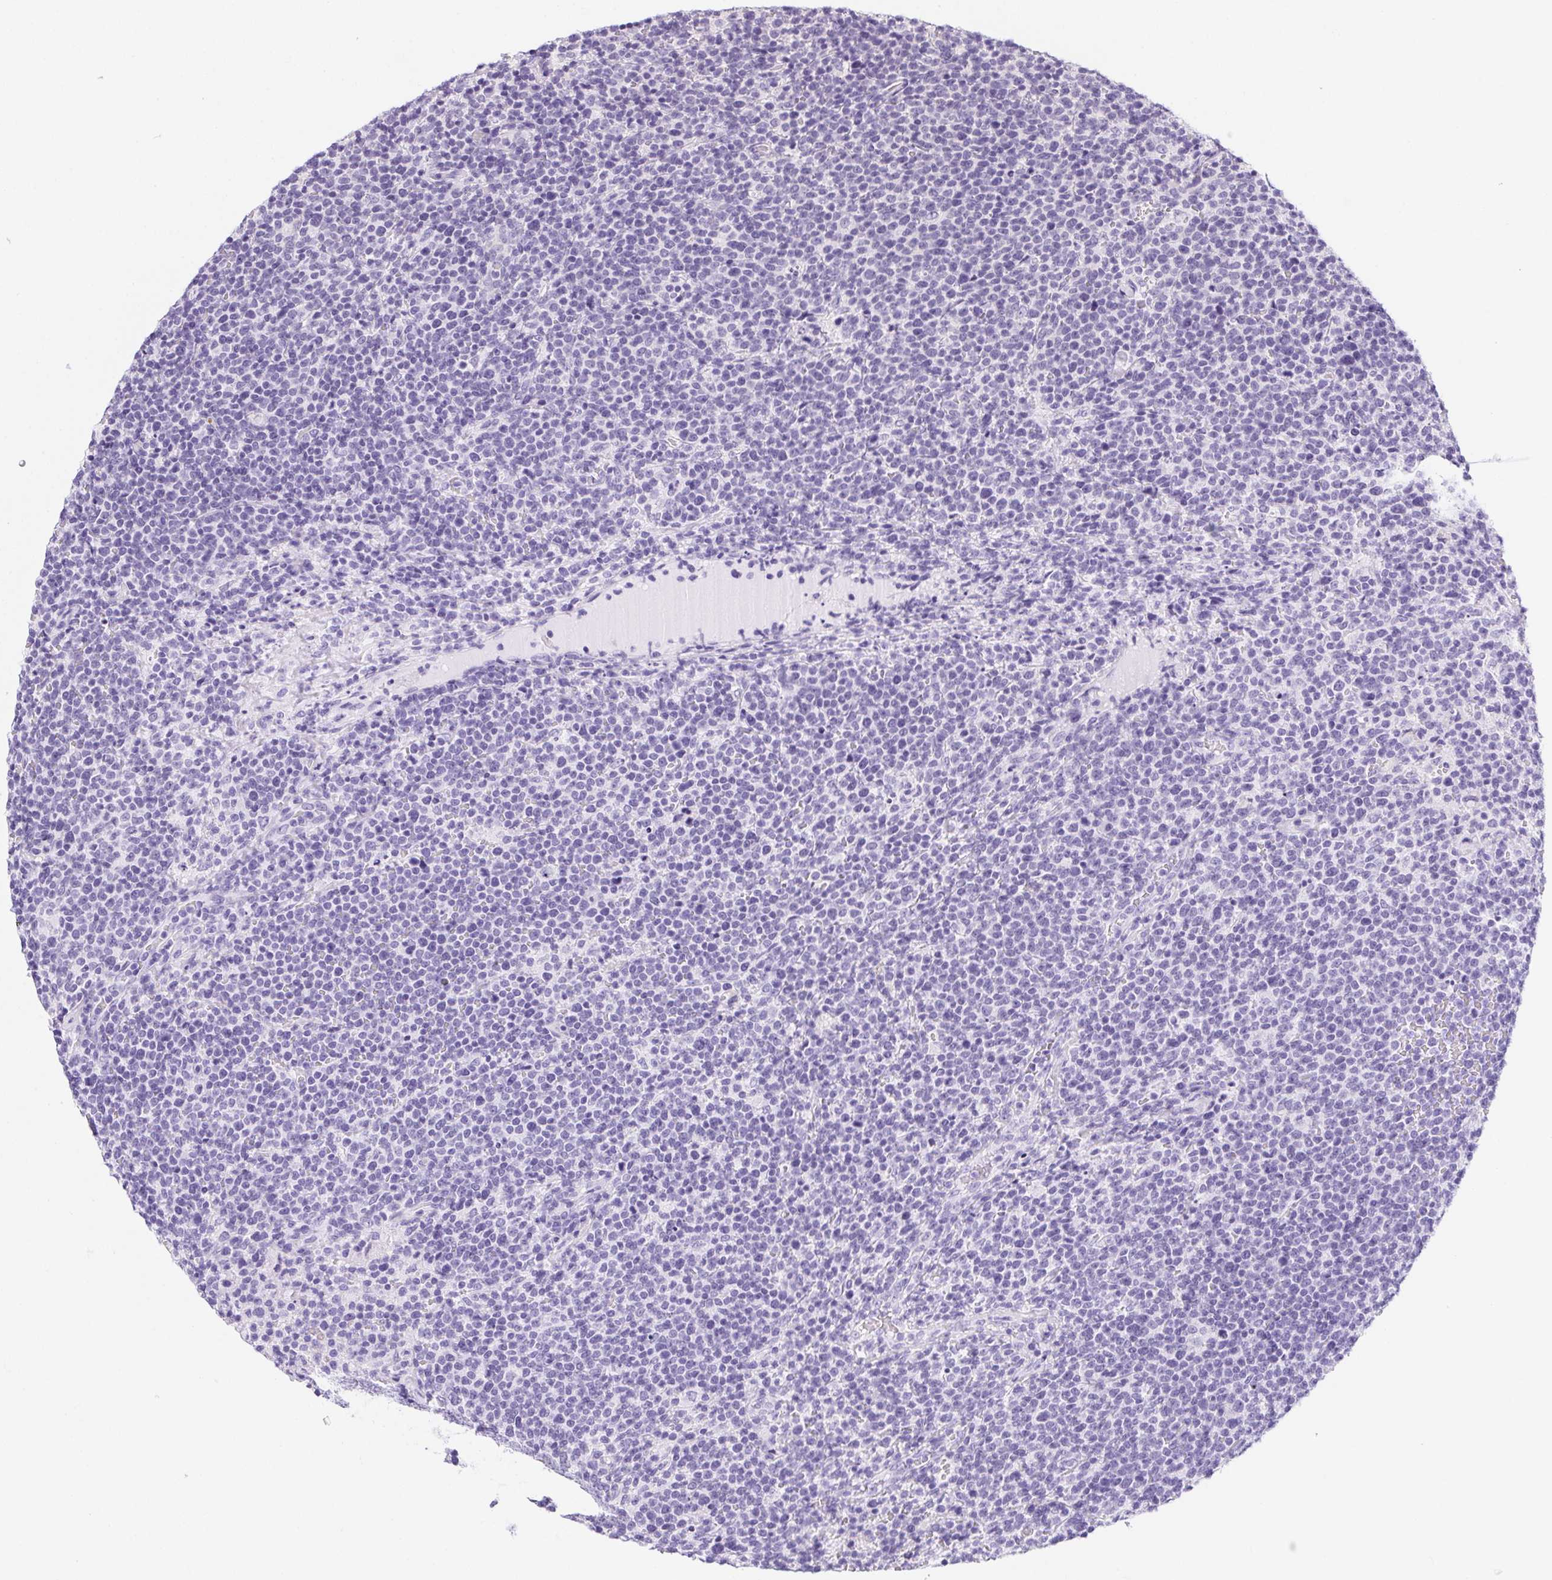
{"staining": {"intensity": "negative", "quantity": "none", "location": "none"}, "tissue": "lymphoma", "cell_type": "Tumor cells", "image_type": "cancer", "snomed": [{"axis": "morphology", "description": "Malignant lymphoma, non-Hodgkin's type, High grade"}, {"axis": "topography", "description": "Lymph node"}], "caption": "DAB (3,3'-diaminobenzidine) immunohistochemical staining of human lymphoma reveals no significant staining in tumor cells.", "gene": "PRKAA1", "patient": {"sex": "male", "age": 61}}